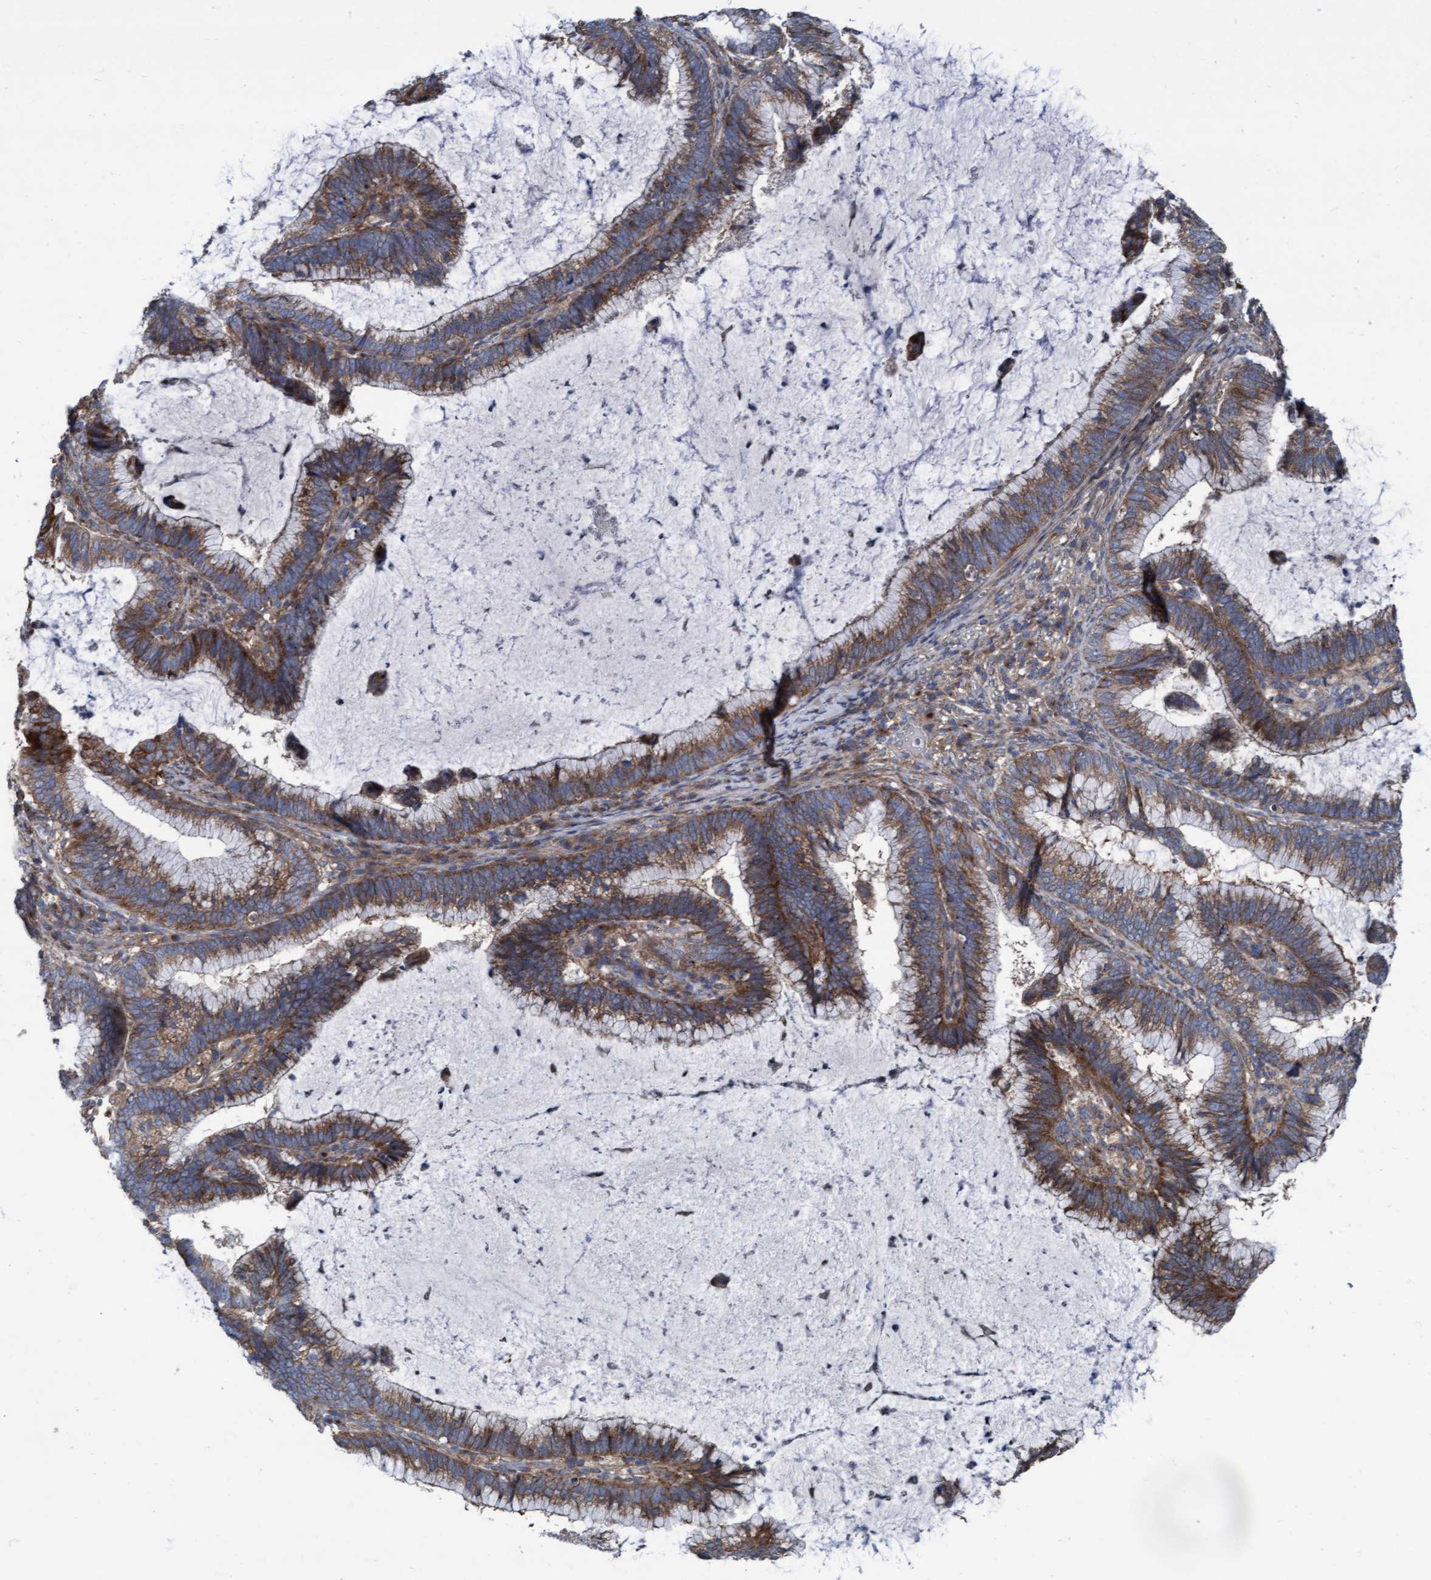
{"staining": {"intensity": "moderate", "quantity": ">75%", "location": "cytoplasmic/membranous"}, "tissue": "cervical cancer", "cell_type": "Tumor cells", "image_type": "cancer", "snomed": [{"axis": "morphology", "description": "Adenocarcinoma, NOS"}, {"axis": "topography", "description": "Cervix"}], "caption": "Brown immunohistochemical staining in human cervical adenocarcinoma reveals moderate cytoplasmic/membranous staining in approximately >75% of tumor cells.", "gene": "KLHL26", "patient": {"sex": "female", "age": 36}}